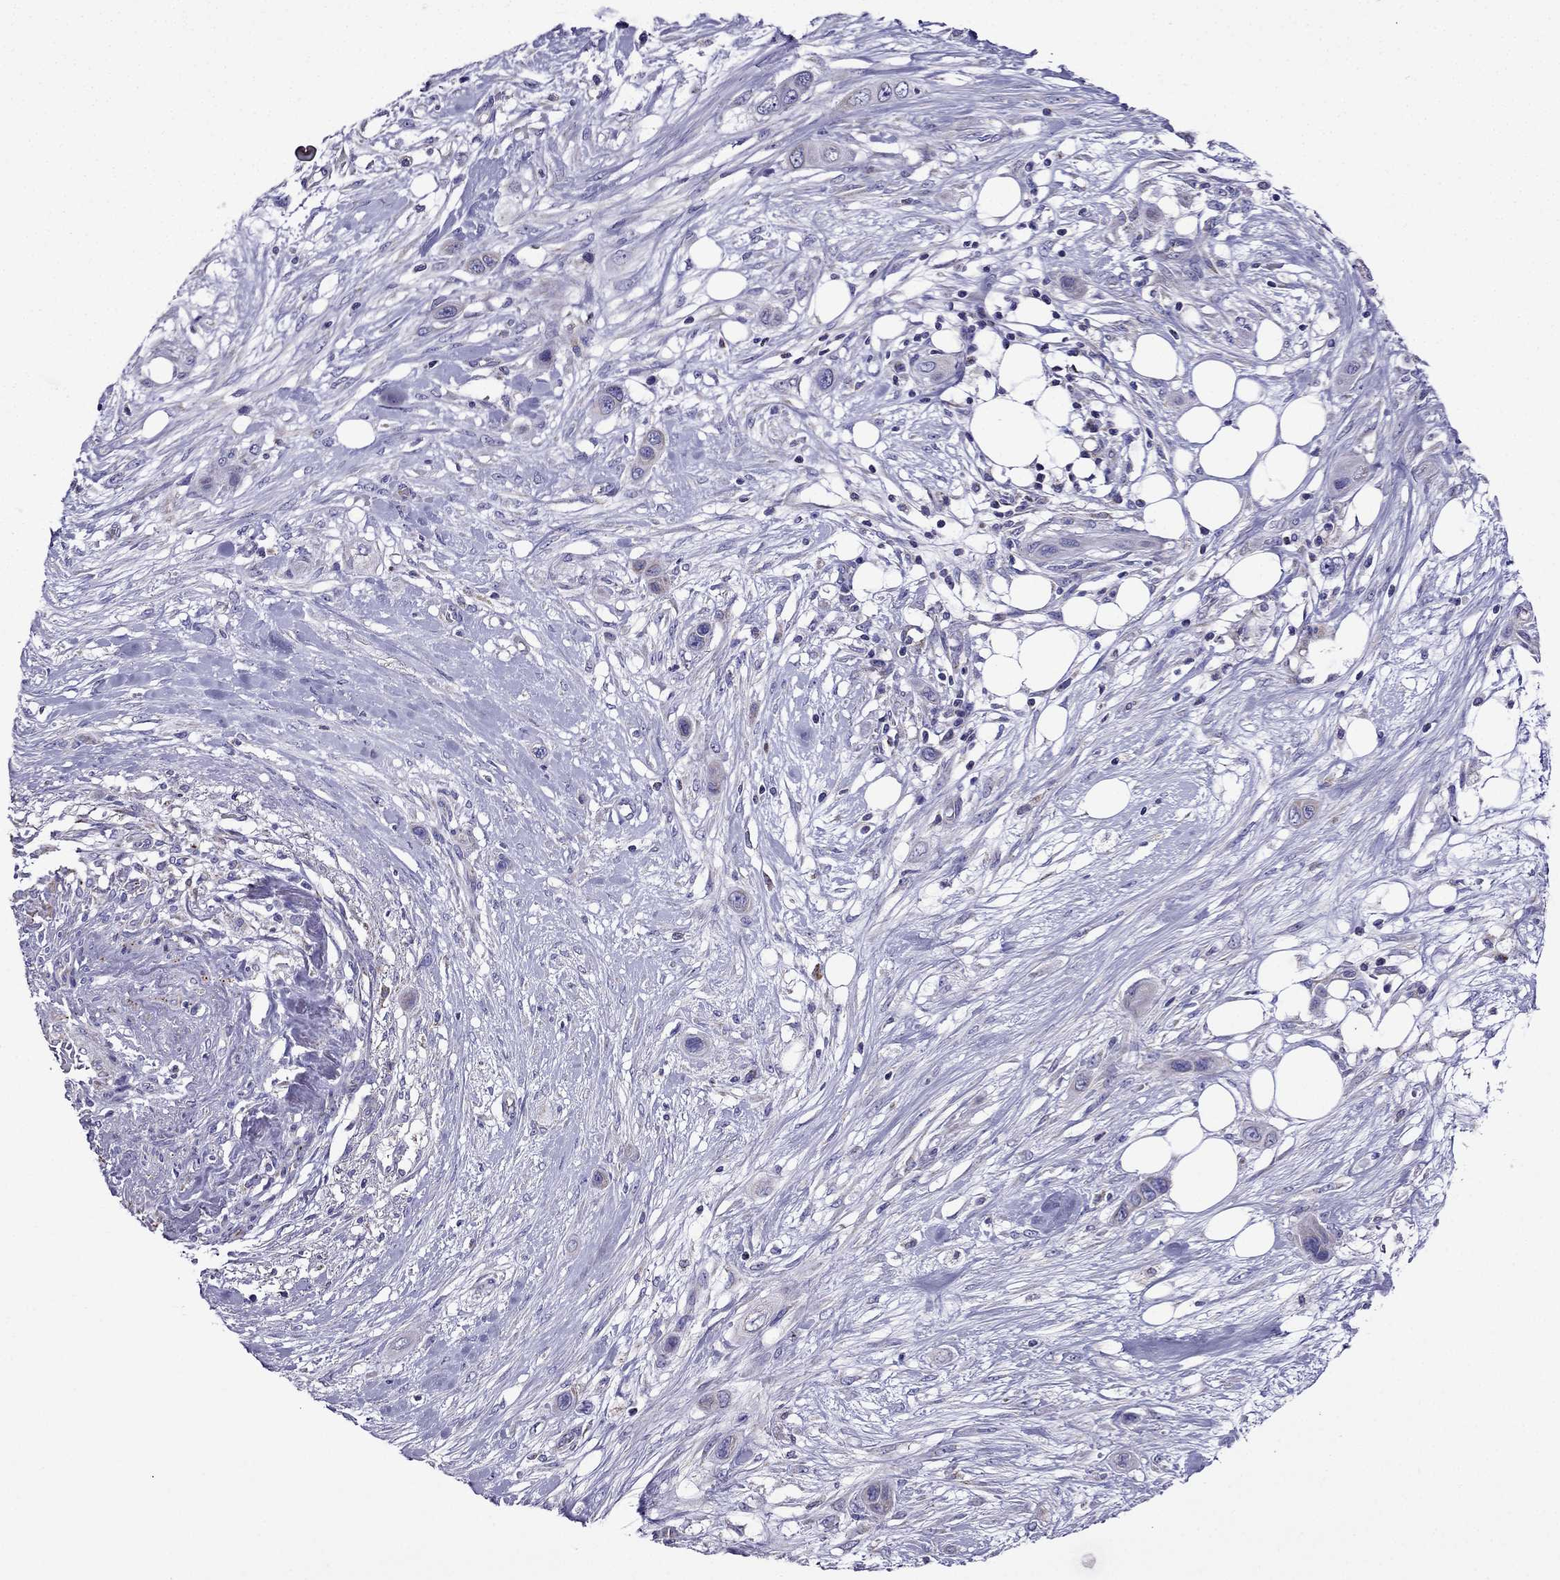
{"staining": {"intensity": "weak", "quantity": ">75%", "location": "cytoplasmic/membranous"}, "tissue": "skin cancer", "cell_type": "Tumor cells", "image_type": "cancer", "snomed": [{"axis": "morphology", "description": "Squamous cell carcinoma, NOS"}, {"axis": "topography", "description": "Skin"}], "caption": "Tumor cells show low levels of weak cytoplasmic/membranous staining in about >75% of cells in squamous cell carcinoma (skin).", "gene": "DSC1", "patient": {"sex": "male", "age": 79}}